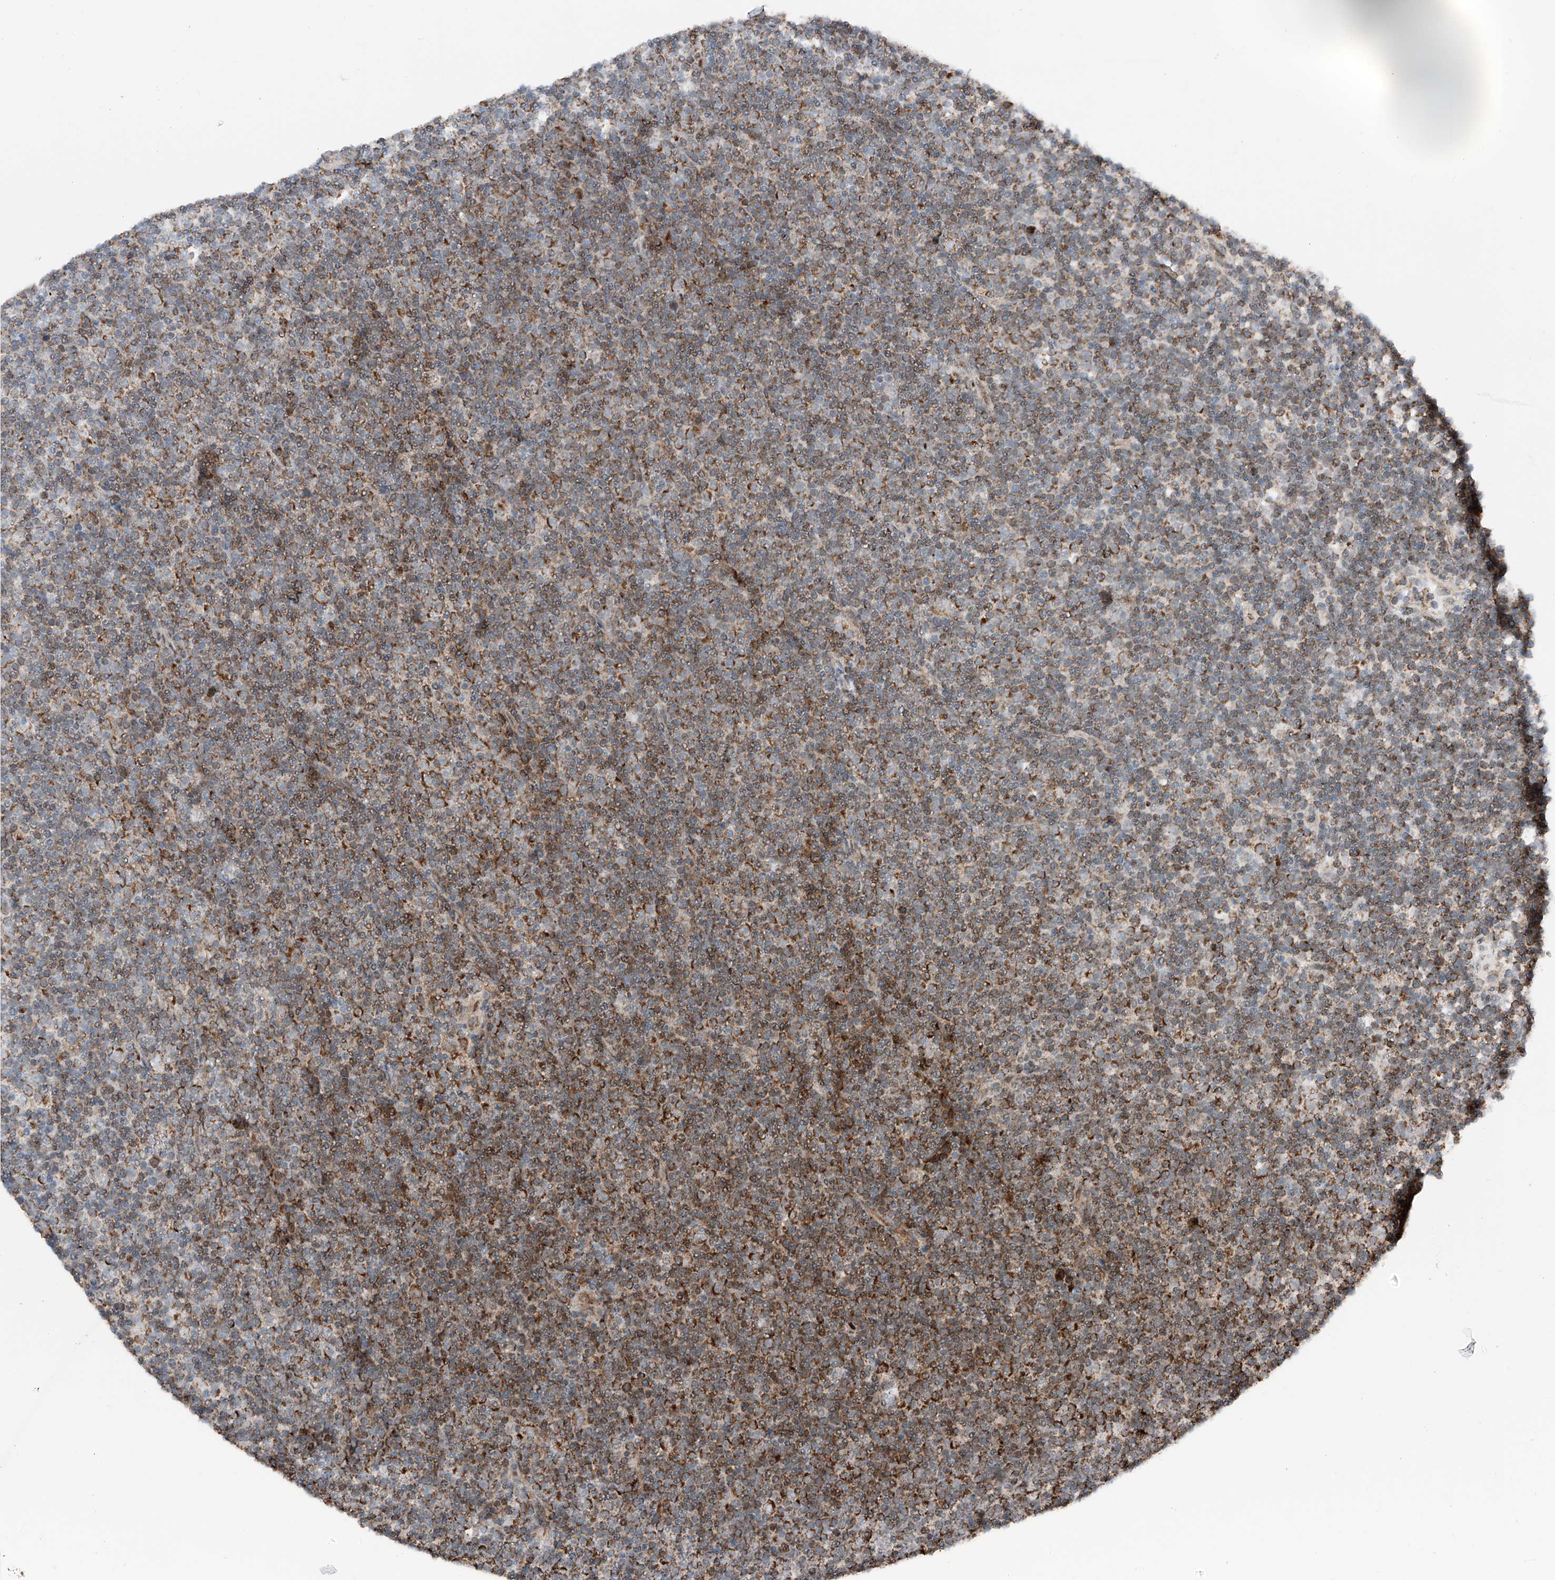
{"staining": {"intensity": "moderate", "quantity": ">75%", "location": "cytoplasmic/membranous"}, "tissue": "lymphoma", "cell_type": "Tumor cells", "image_type": "cancer", "snomed": [{"axis": "morphology", "description": "Malignant lymphoma, non-Hodgkin's type, Low grade"}, {"axis": "topography", "description": "Lymph node"}], "caption": "Human malignant lymphoma, non-Hodgkin's type (low-grade) stained for a protein (brown) displays moderate cytoplasmic/membranous positive staining in approximately >75% of tumor cells.", "gene": "ZSCAN29", "patient": {"sex": "female", "age": 67}}